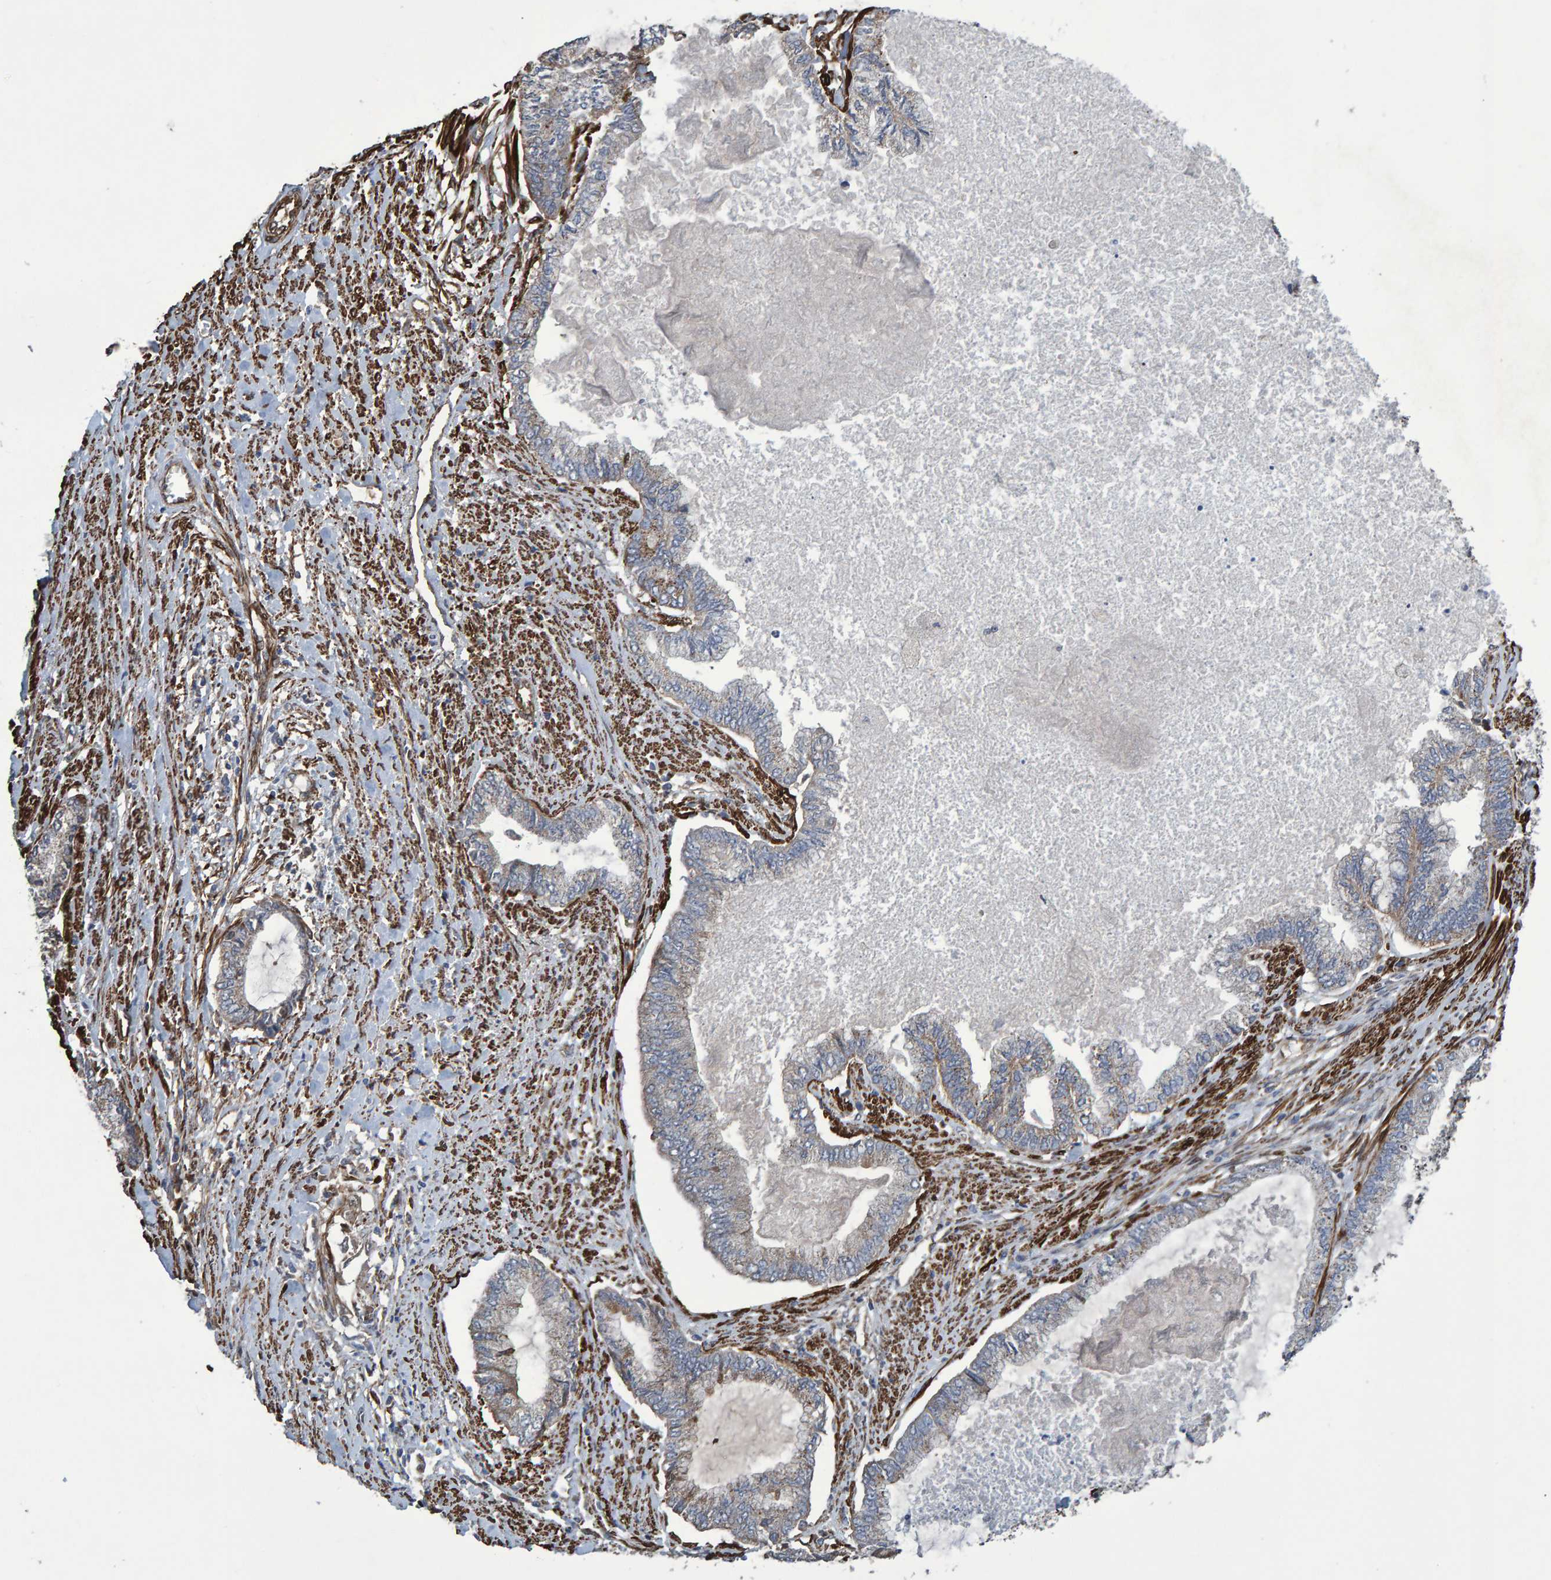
{"staining": {"intensity": "weak", "quantity": "25%-75%", "location": "cytoplasmic/membranous"}, "tissue": "endometrial cancer", "cell_type": "Tumor cells", "image_type": "cancer", "snomed": [{"axis": "morphology", "description": "Adenocarcinoma, NOS"}, {"axis": "topography", "description": "Endometrium"}], "caption": "The micrograph shows a brown stain indicating the presence of a protein in the cytoplasmic/membranous of tumor cells in endometrial cancer (adenocarcinoma). The staining was performed using DAB (3,3'-diaminobenzidine), with brown indicating positive protein expression. Nuclei are stained blue with hematoxylin.", "gene": "SLIT2", "patient": {"sex": "female", "age": 86}}